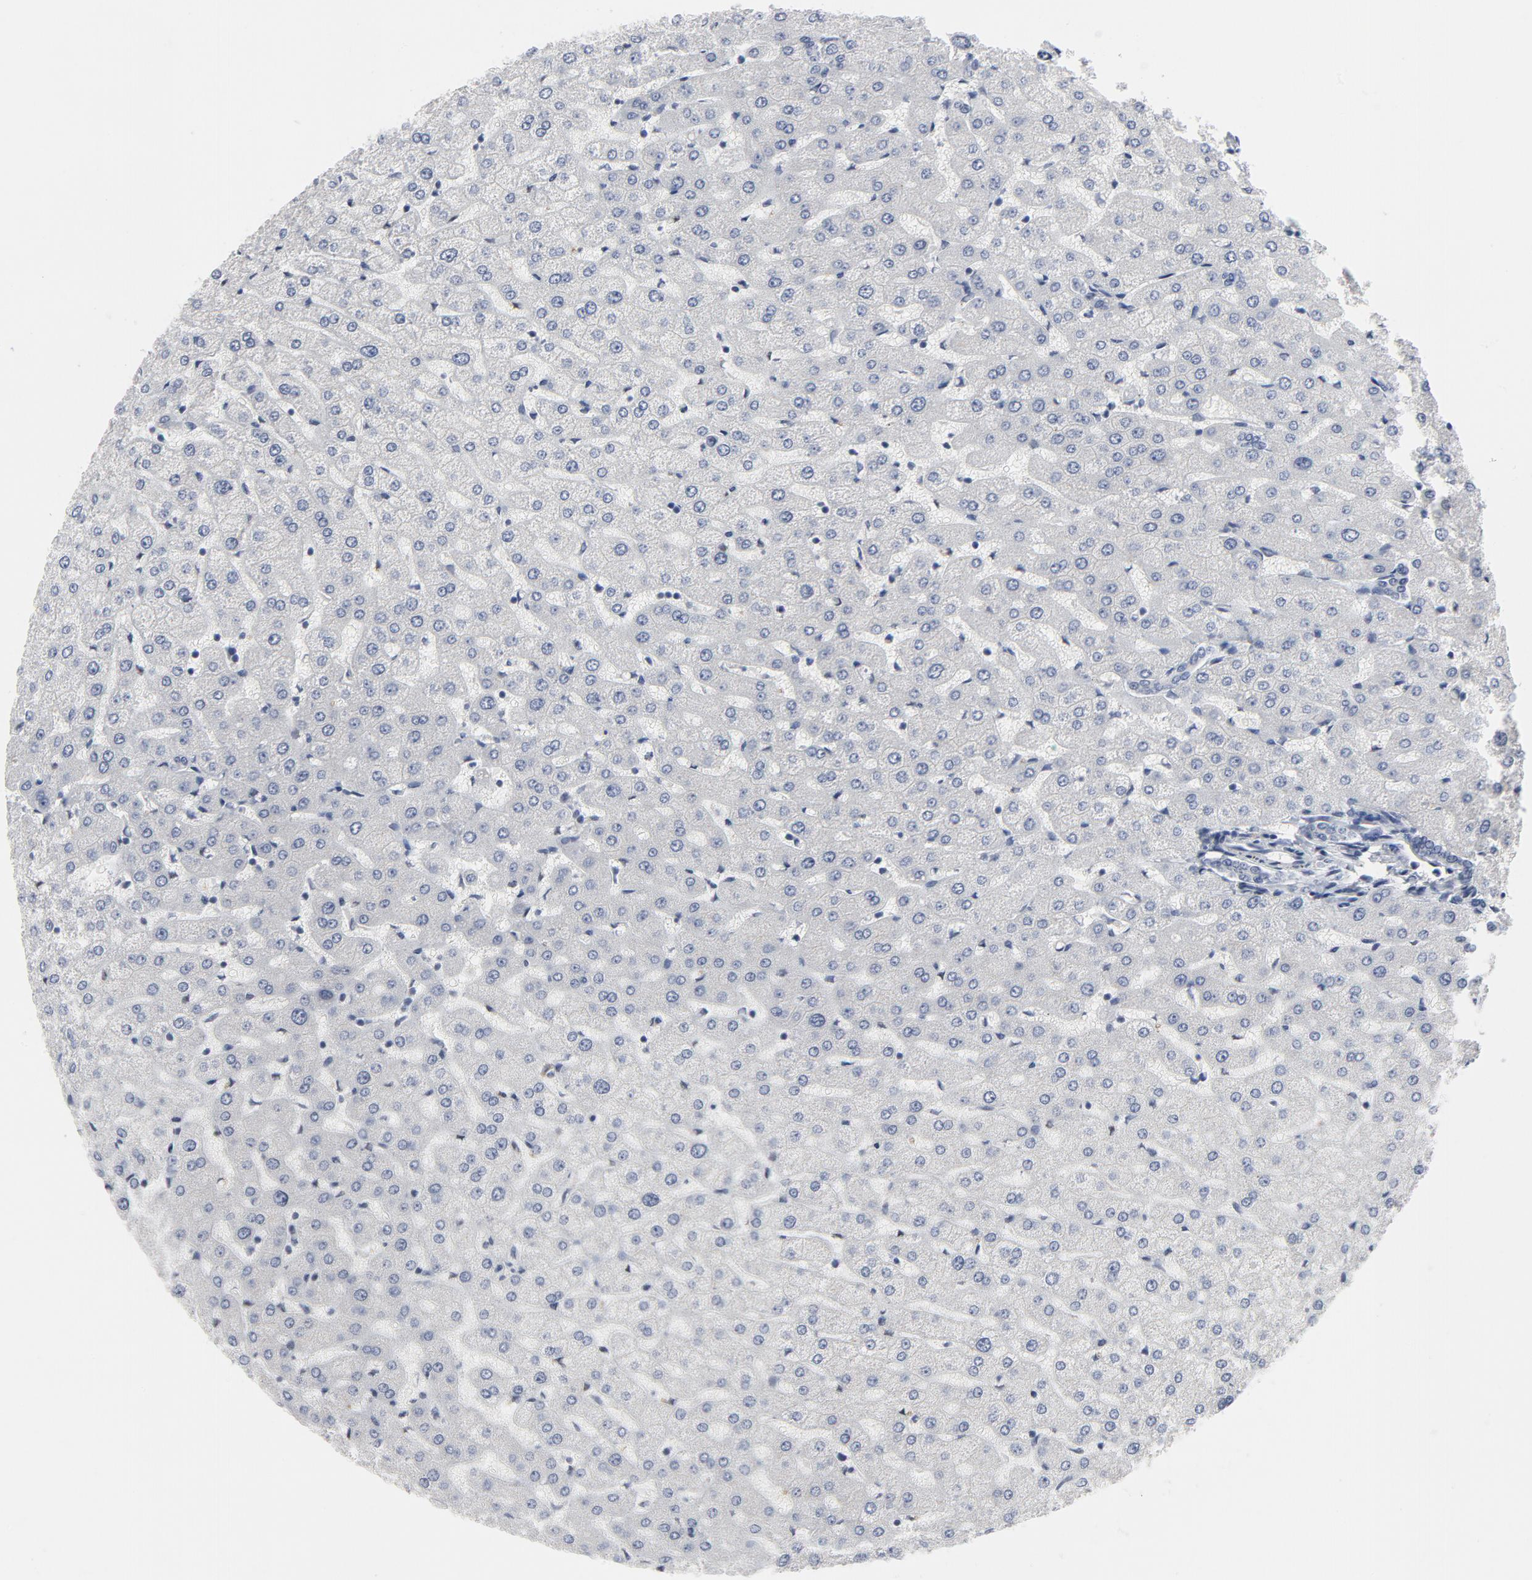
{"staining": {"intensity": "negative", "quantity": "none", "location": "none"}, "tissue": "liver", "cell_type": "Cholangiocytes", "image_type": "normal", "snomed": [{"axis": "morphology", "description": "Normal tissue, NOS"}, {"axis": "morphology", "description": "Fibrosis, NOS"}, {"axis": "topography", "description": "Liver"}], "caption": "This is a micrograph of IHC staining of normal liver, which shows no positivity in cholangiocytes. (DAB (3,3'-diaminobenzidine) immunohistochemistry (IHC) visualized using brightfield microscopy, high magnification).", "gene": "GABPA", "patient": {"sex": "female", "age": 29}}